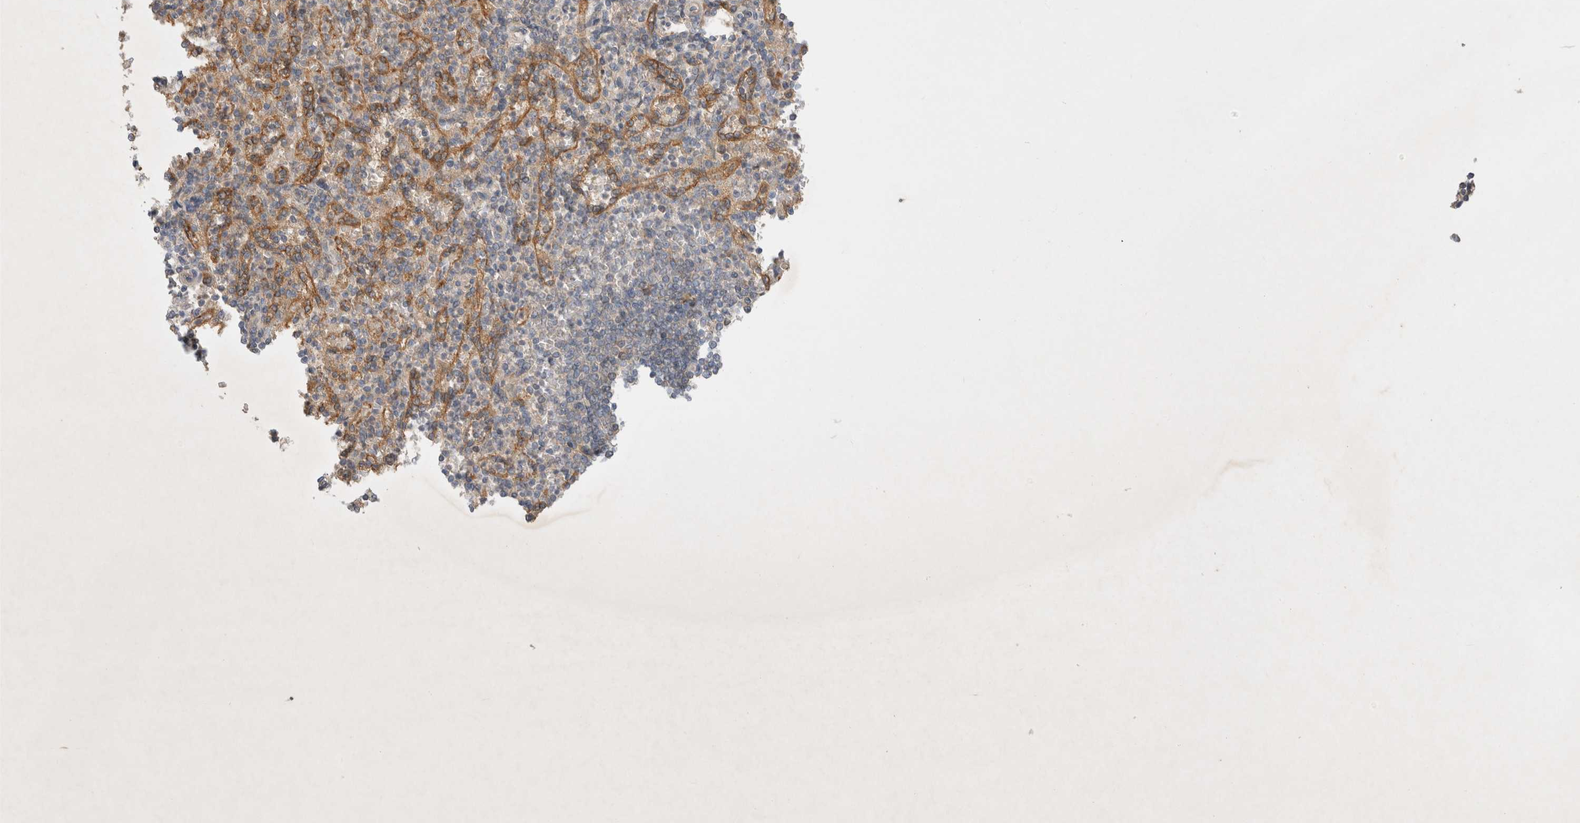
{"staining": {"intensity": "negative", "quantity": "none", "location": "none"}, "tissue": "spleen", "cell_type": "Cells in red pulp", "image_type": "normal", "snomed": [{"axis": "morphology", "description": "Normal tissue, NOS"}, {"axis": "topography", "description": "Spleen"}], "caption": "High power microscopy photomicrograph of an immunohistochemistry (IHC) image of normal spleen, revealing no significant positivity in cells in red pulp. (DAB (3,3'-diaminobenzidine) IHC with hematoxylin counter stain).", "gene": "YES1", "patient": {"sex": "female", "age": 74}}